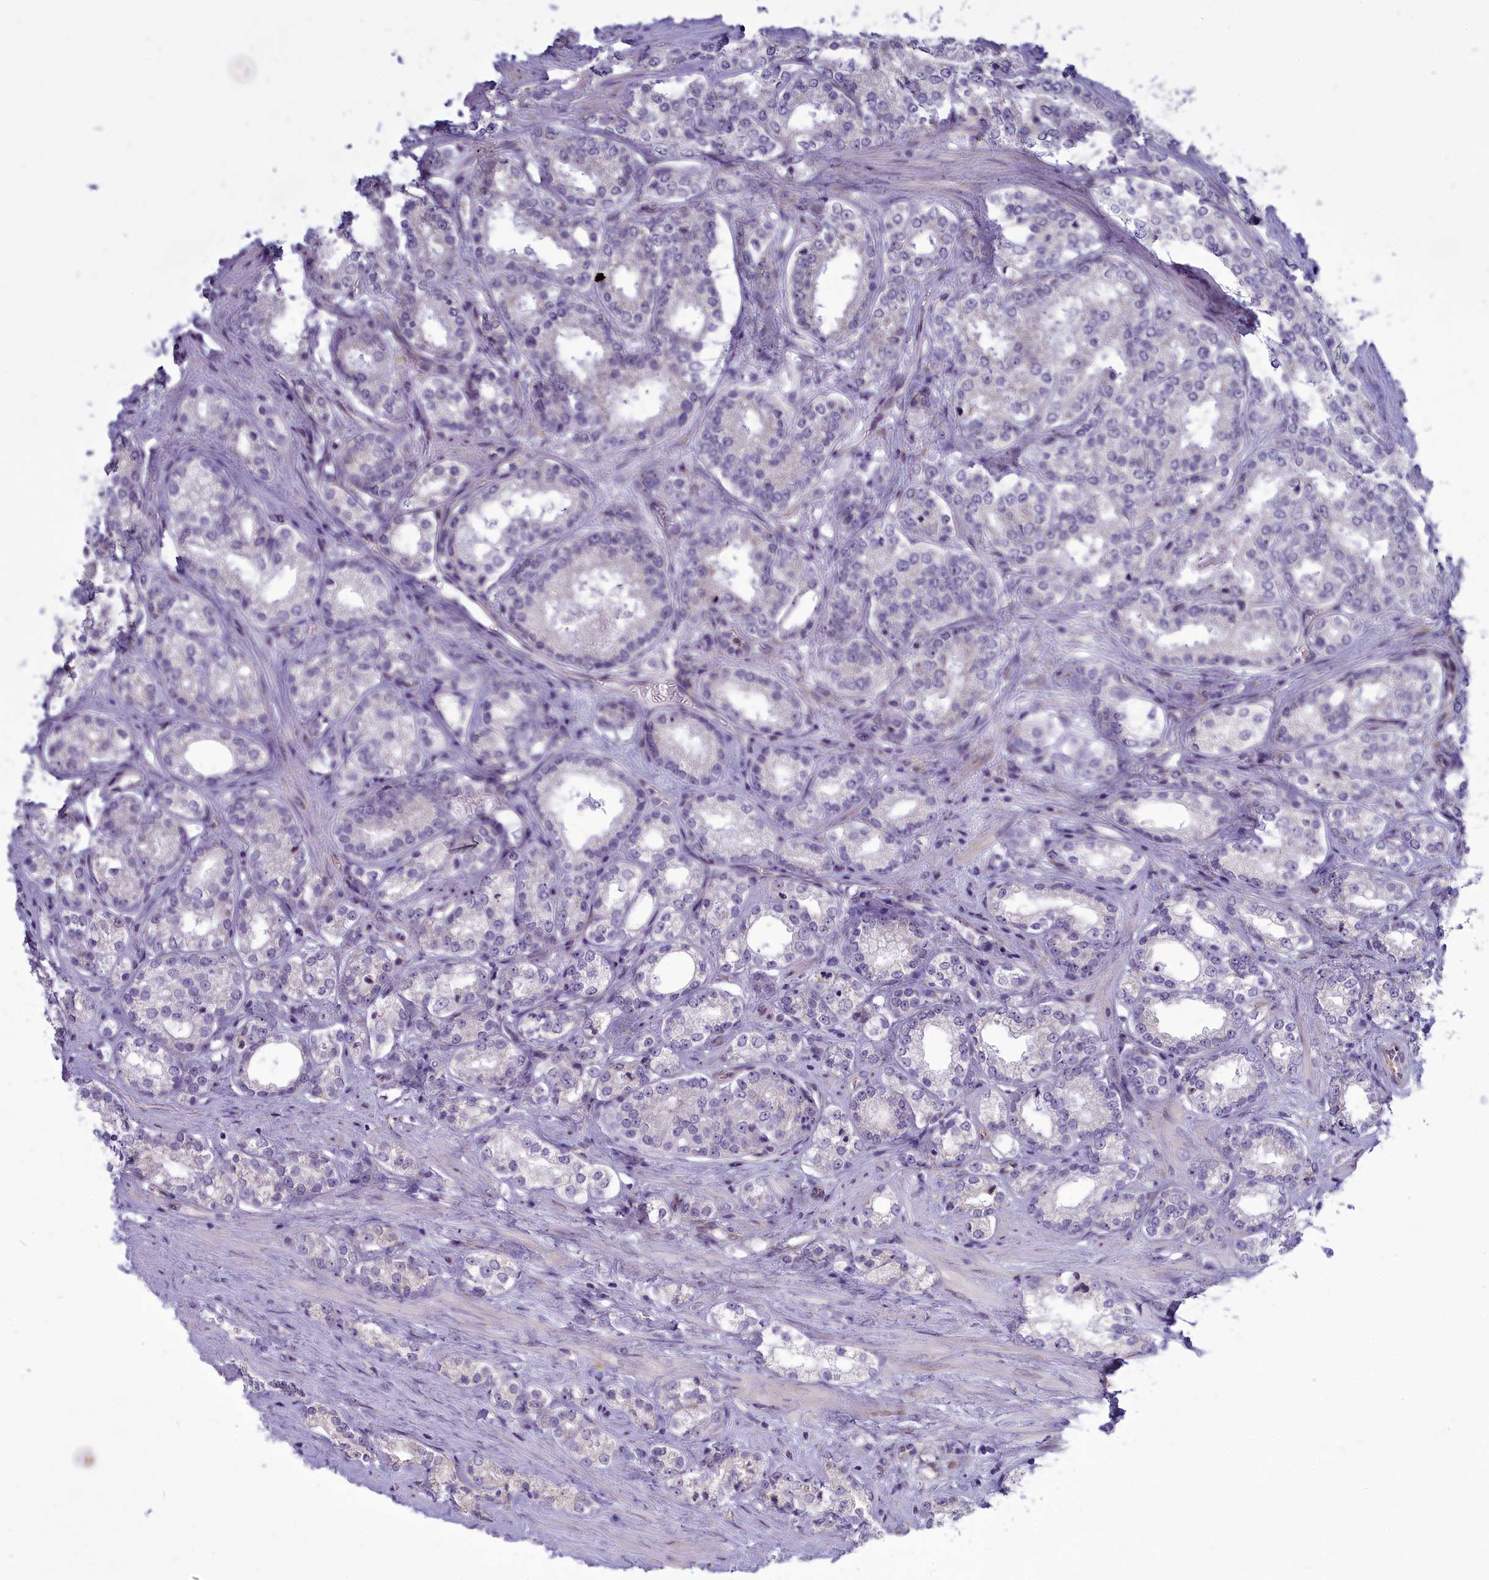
{"staining": {"intensity": "negative", "quantity": "none", "location": "none"}, "tissue": "prostate cancer", "cell_type": "Tumor cells", "image_type": "cancer", "snomed": [{"axis": "morphology", "description": "Normal tissue, NOS"}, {"axis": "morphology", "description": "Adenocarcinoma, High grade"}, {"axis": "topography", "description": "Prostate"}], "caption": "This image is of prostate high-grade adenocarcinoma stained with immunohistochemistry (IHC) to label a protein in brown with the nuclei are counter-stained blue. There is no expression in tumor cells. Brightfield microscopy of immunohistochemistry stained with DAB (3,3'-diaminobenzidine) (brown) and hematoxylin (blue), captured at high magnification.", "gene": "CENATAC", "patient": {"sex": "male", "age": 83}}